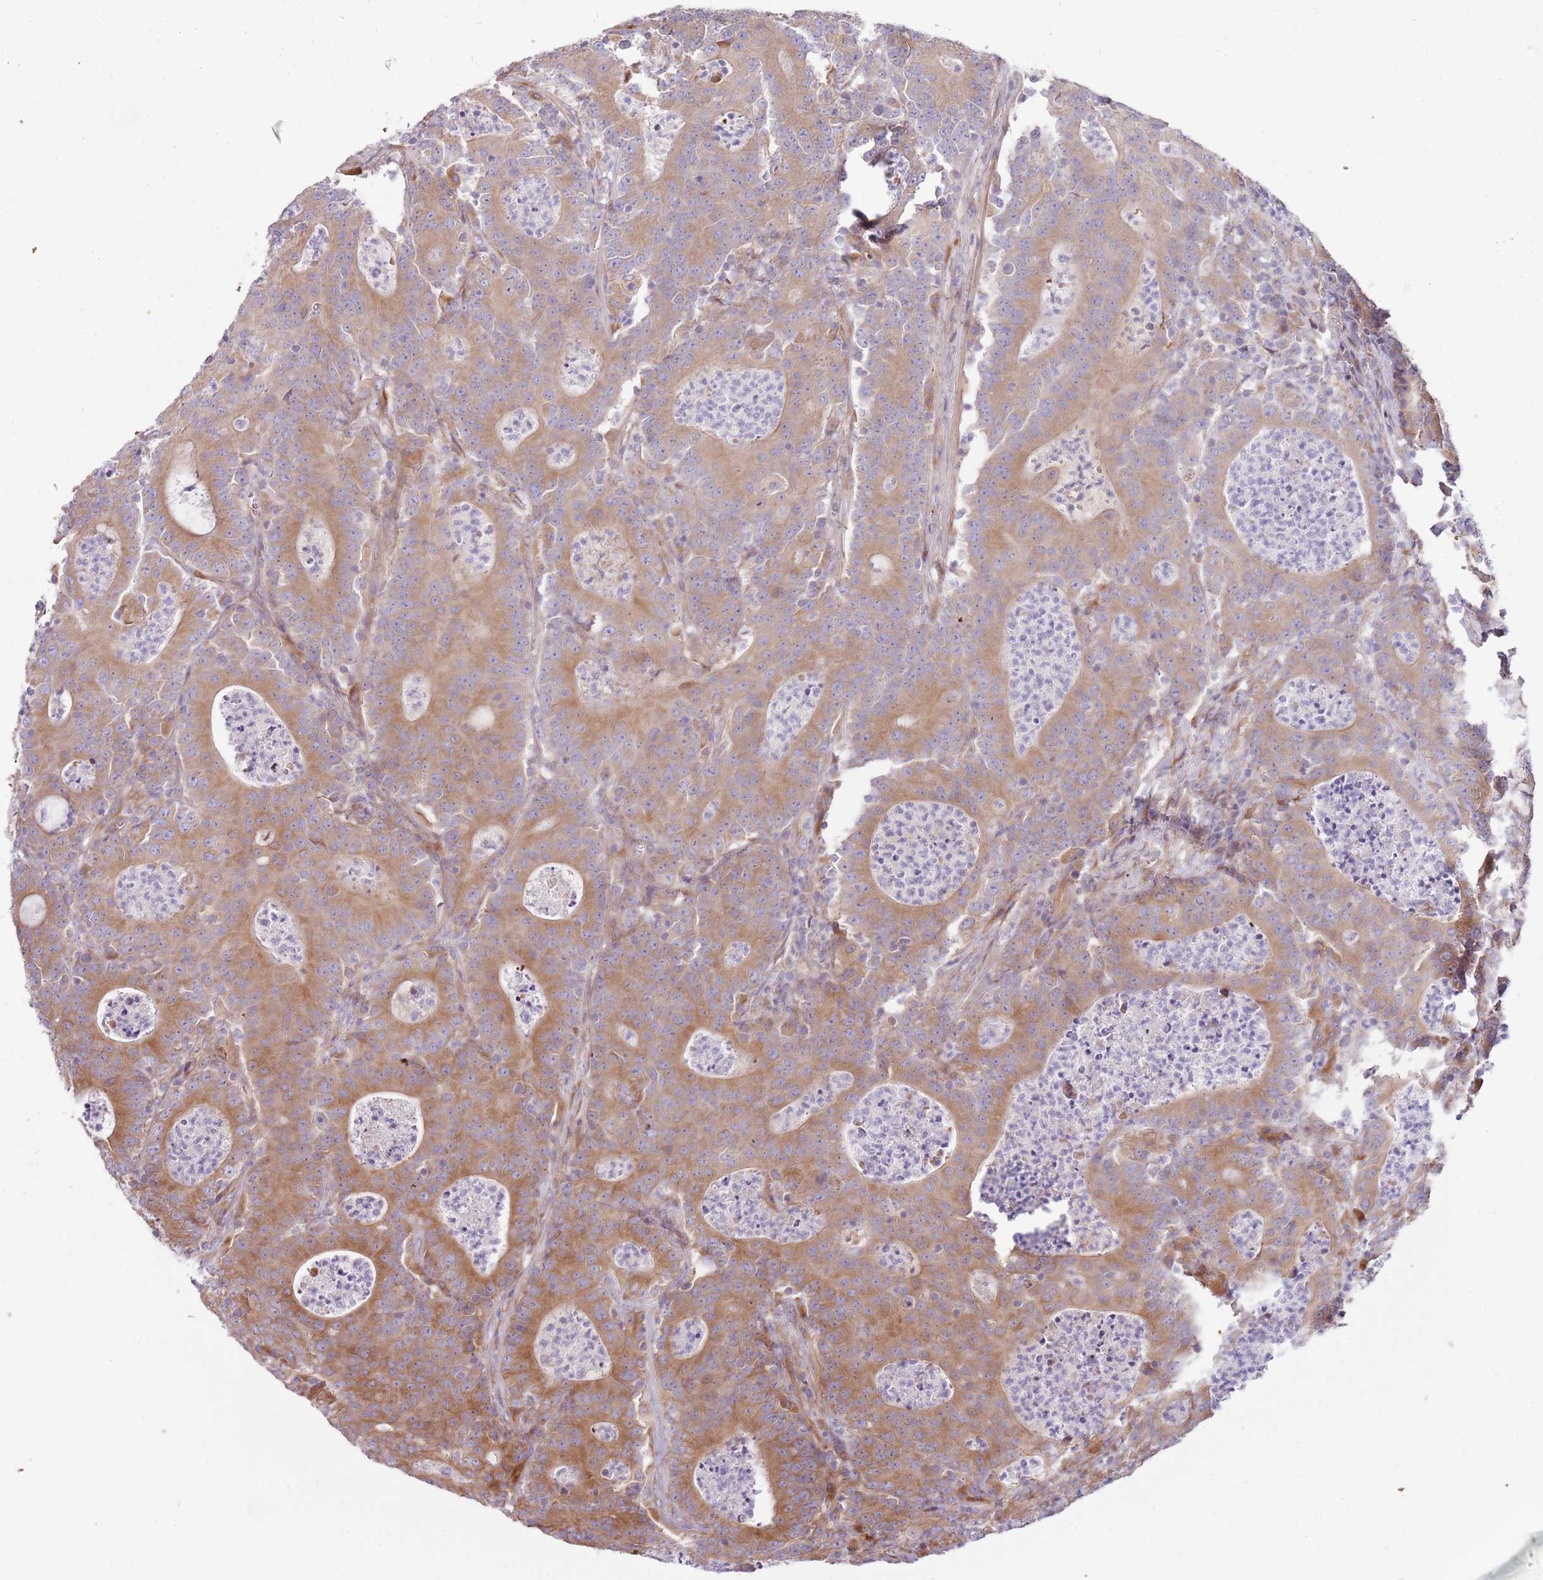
{"staining": {"intensity": "moderate", "quantity": "25%-75%", "location": "cytoplasmic/membranous"}, "tissue": "colorectal cancer", "cell_type": "Tumor cells", "image_type": "cancer", "snomed": [{"axis": "morphology", "description": "Adenocarcinoma, NOS"}, {"axis": "topography", "description": "Colon"}], "caption": "About 25%-75% of tumor cells in adenocarcinoma (colorectal) exhibit moderate cytoplasmic/membranous protein staining as visualized by brown immunohistochemical staining.", "gene": "EMC1", "patient": {"sex": "male", "age": 83}}